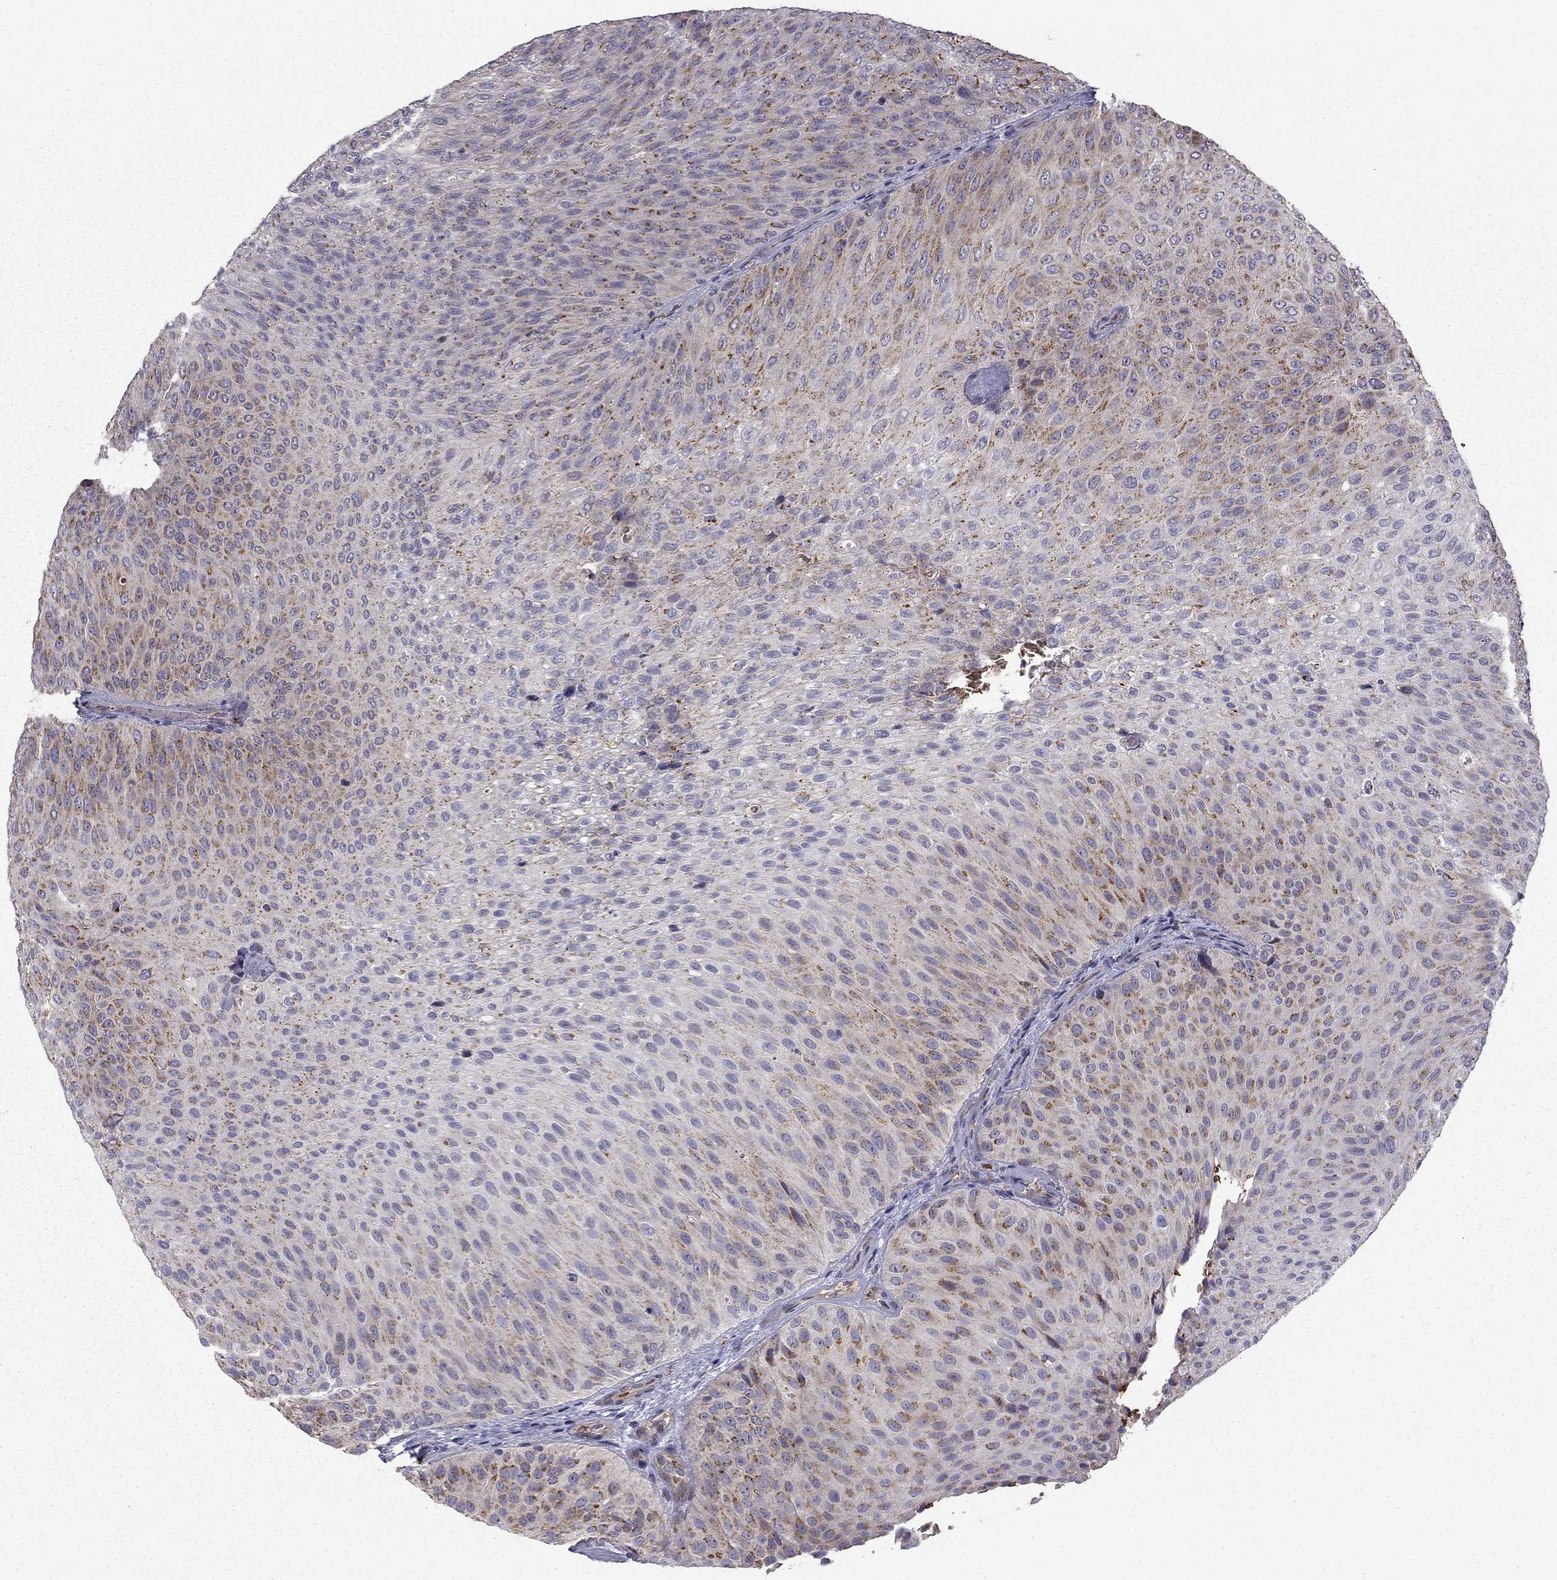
{"staining": {"intensity": "moderate", "quantity": "<25%", "location": "cytoplasmic/membranous"}, "tissue": "urothelial cancer", "cell_type": "Tumor cells", "image_type": "cancer", "snomed": [{"axis": "morphology", "description": "Urothelial carcinoma, Low grade"}, {"axis": "topography", "description": "Urinary bladder"}], "caption": "The photomicrograph demonstrates immunohistochemical staining of urothelial cancer. There is moderate cytoplasmic/membranous staining is identified in about <25% of tumor cells.", "gene": "B4GALT7", "patient": {"sex": "male", "age": 78}}